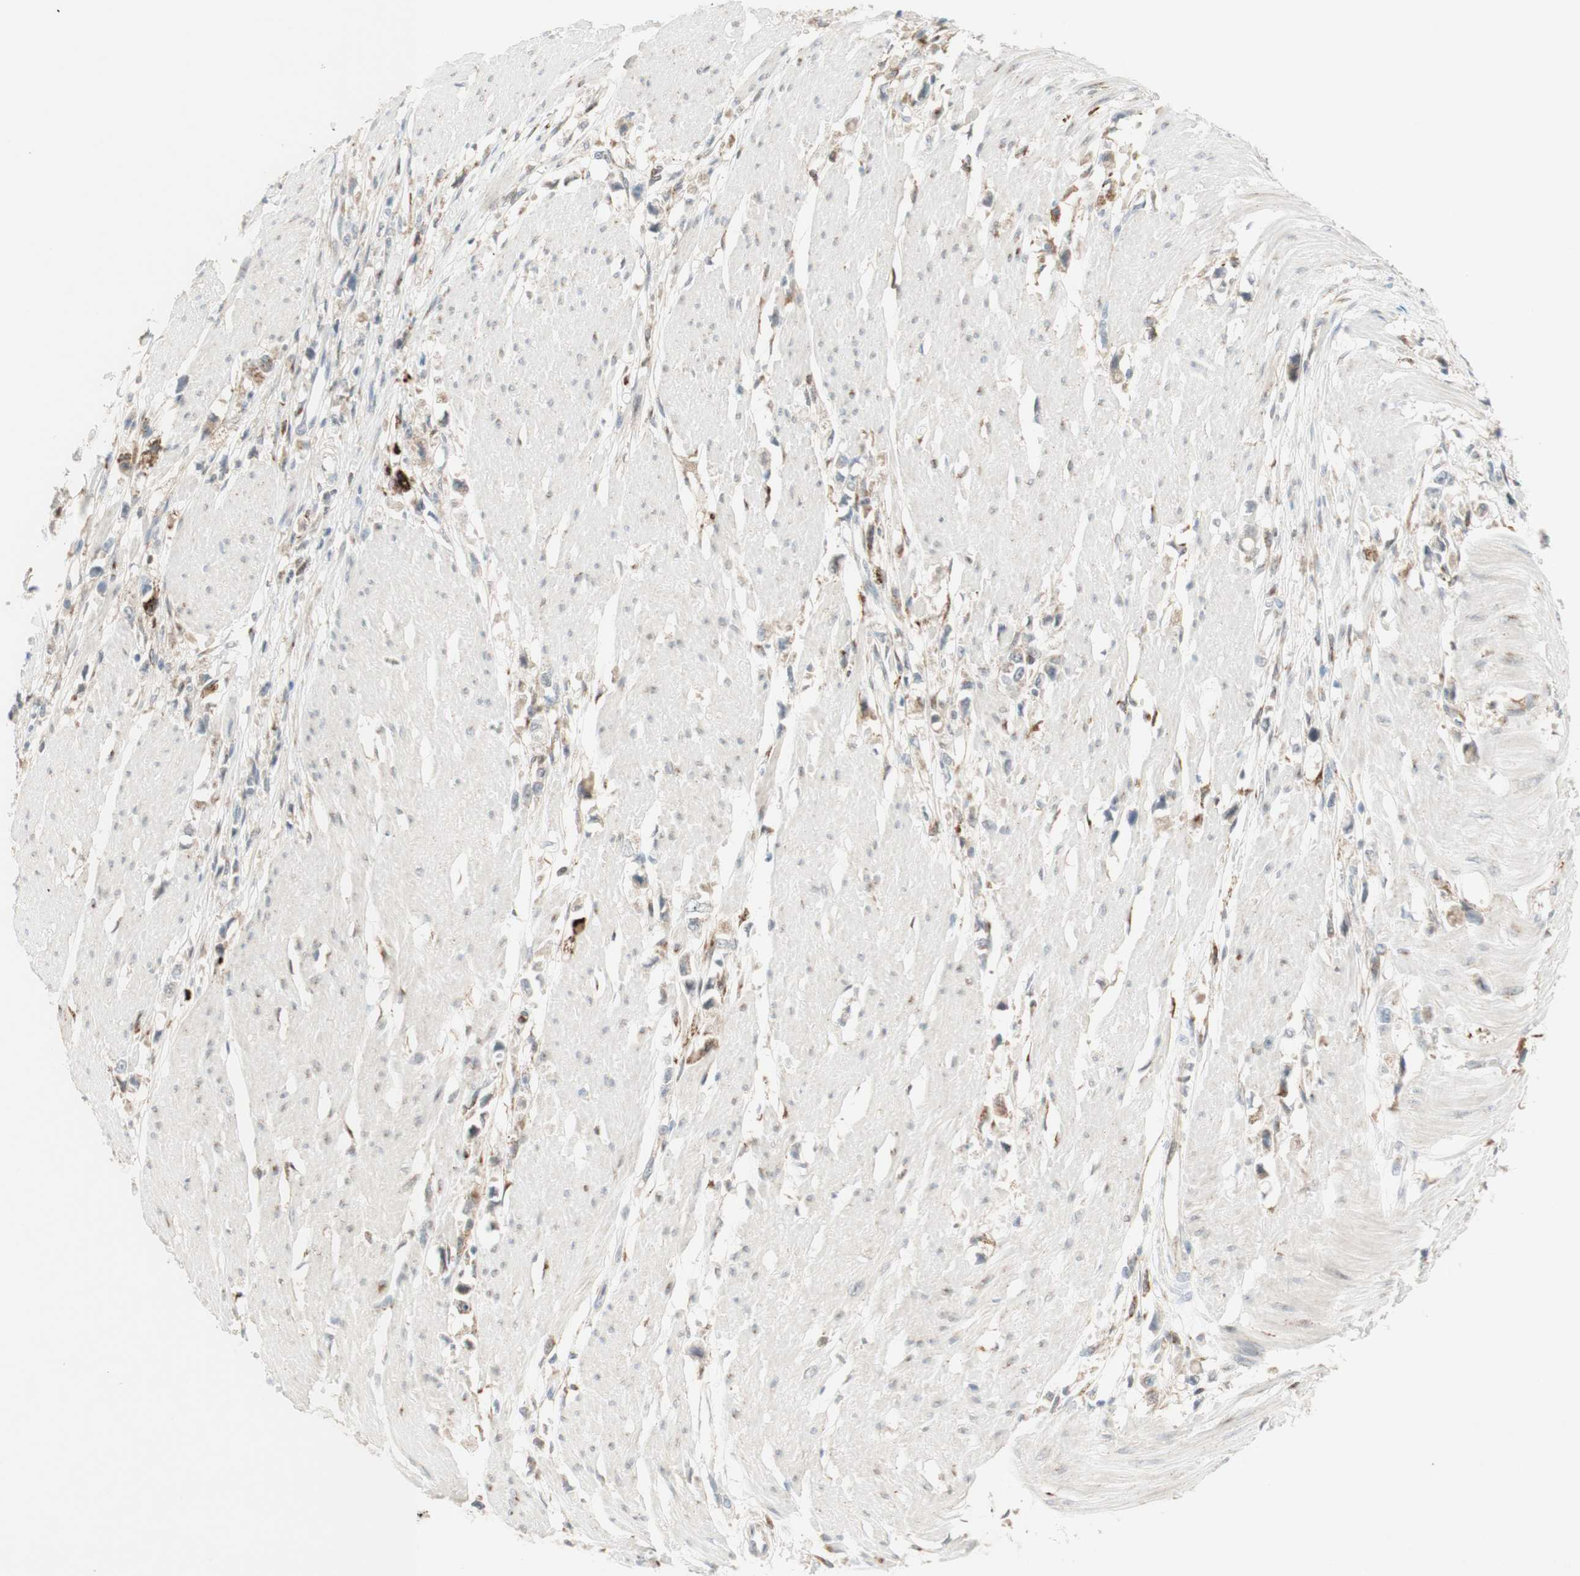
{"staining": {"intensity": "weak", "quantity": "25%-75%", "location": "cytoplasmic/membranous"}, "tissue": "stomach cancer", "cell_type": "Tumor cells", "image_type": "cancer", "snomed": [{"axis": "morphology", "description": "Adenocarcinoma, NOS"}, {"axis": "topography", "description": "Stomach"}], "caption": "IHC (DAB) staining of adenocarcinoma (stomach) shows weak cytoplasmic/membranous protein positivity in about 25%-75% of tumor cells. The staining is performed using DAB (3,3'-diaminobenzidine) brown chromogen to label protein expression. The nuclei are counter-stained blue using hematoxylin.", "gene": "GAPT", "patient": {"sex": "female", "age": 59}}